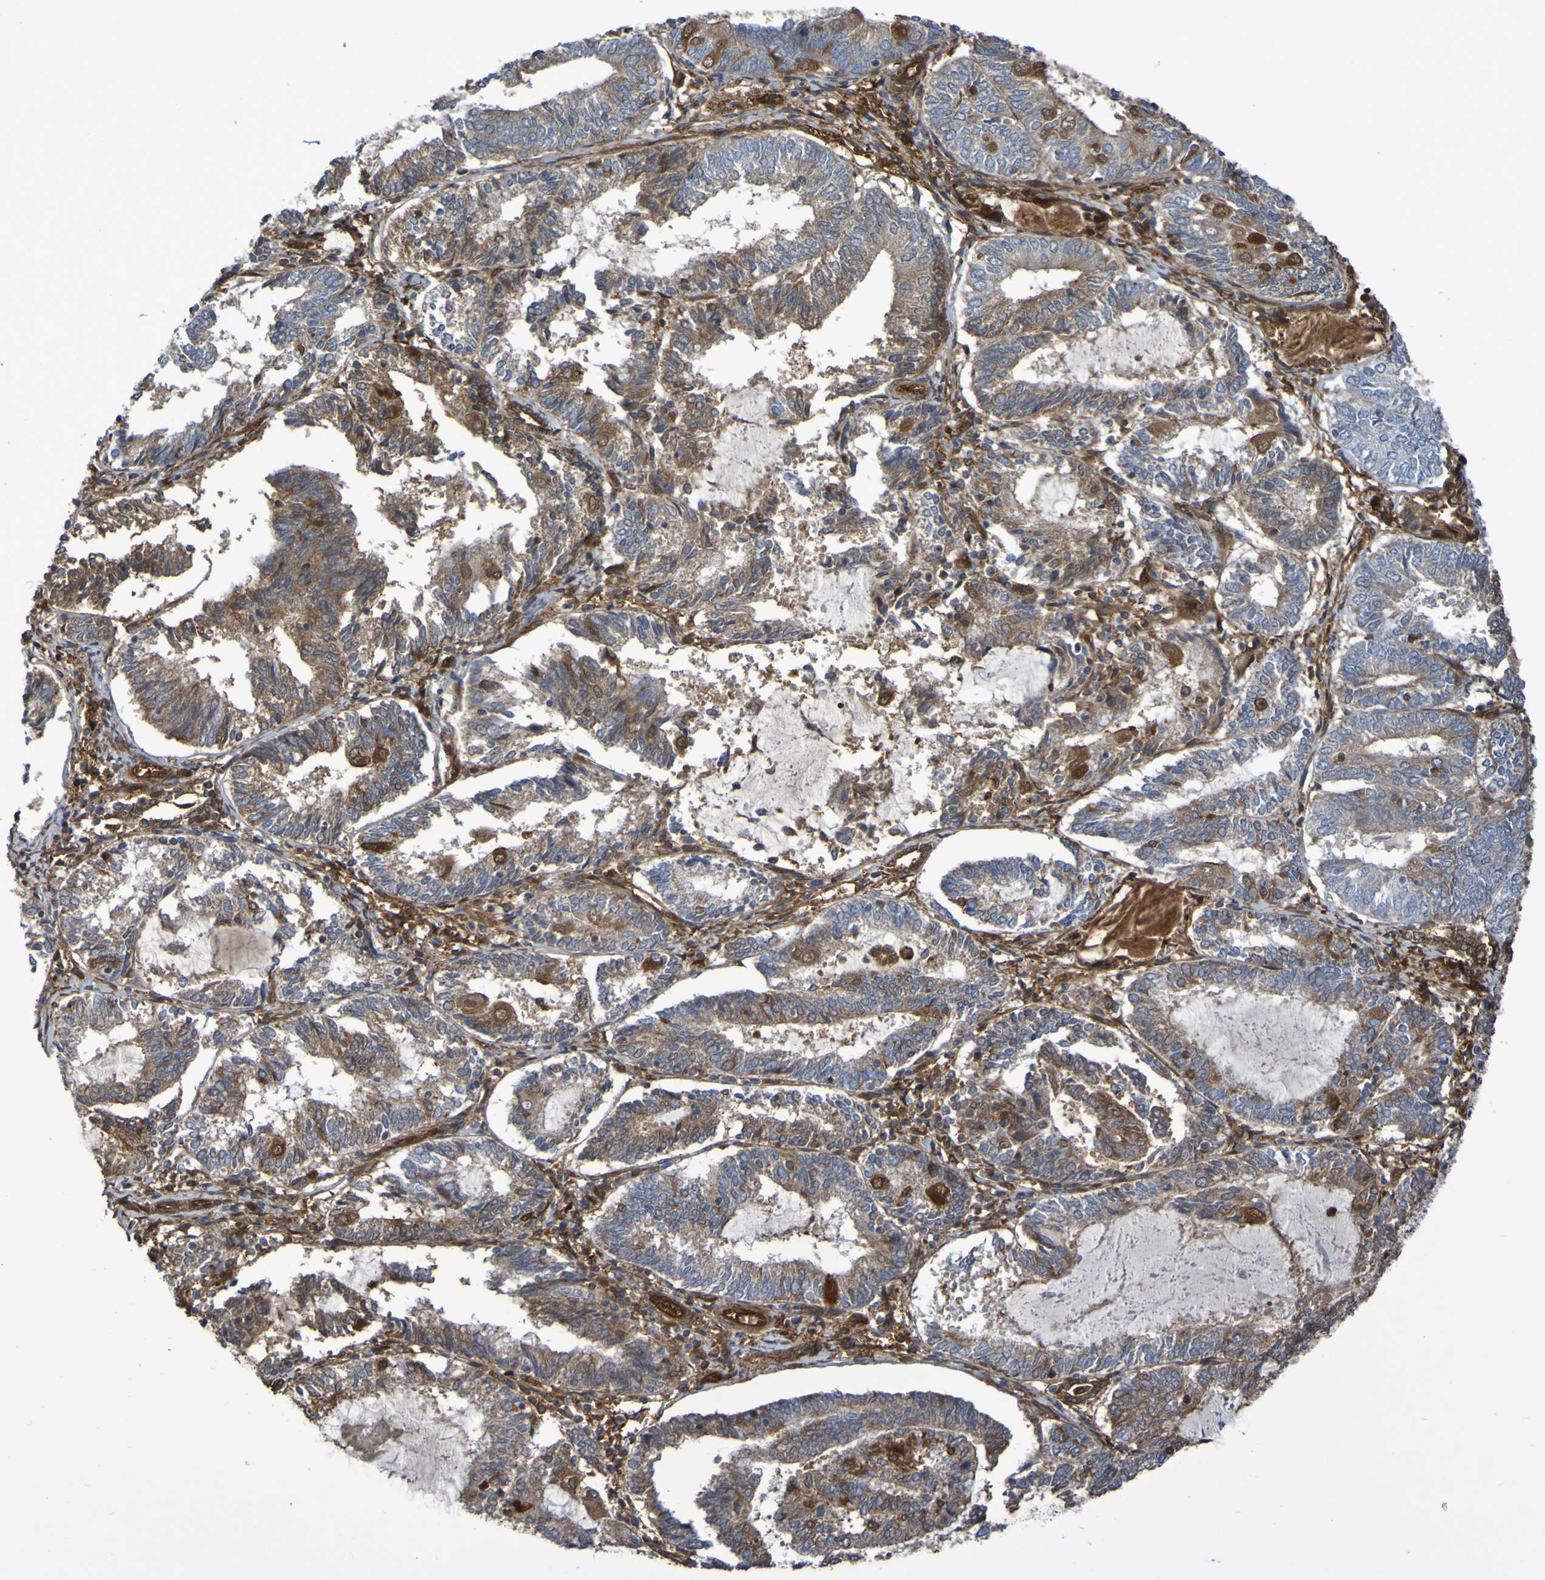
{"staining": {"intensity": "moderate", "quantity": "25%-75%", "location": "cytoplasmic/membranous"}, "tissue": "endometrial cancer", "cell_type": "Tumor cells", "image_type": "cancer", "snomed": [{"axis": "morphology", "description": "Adenocarcinoma, NOS"}, {"axis": "topography", "description": "Endometrium"}], "caption": "Human endometrial adenocarcinoma stained for a protein (brown) demonstrates moderate cytoplasmic/membranous positive expression in approximately 25%-75% of tumor cells.", "gene": "SERPINB6", "patient": {"sex": "female", "age": 81}}